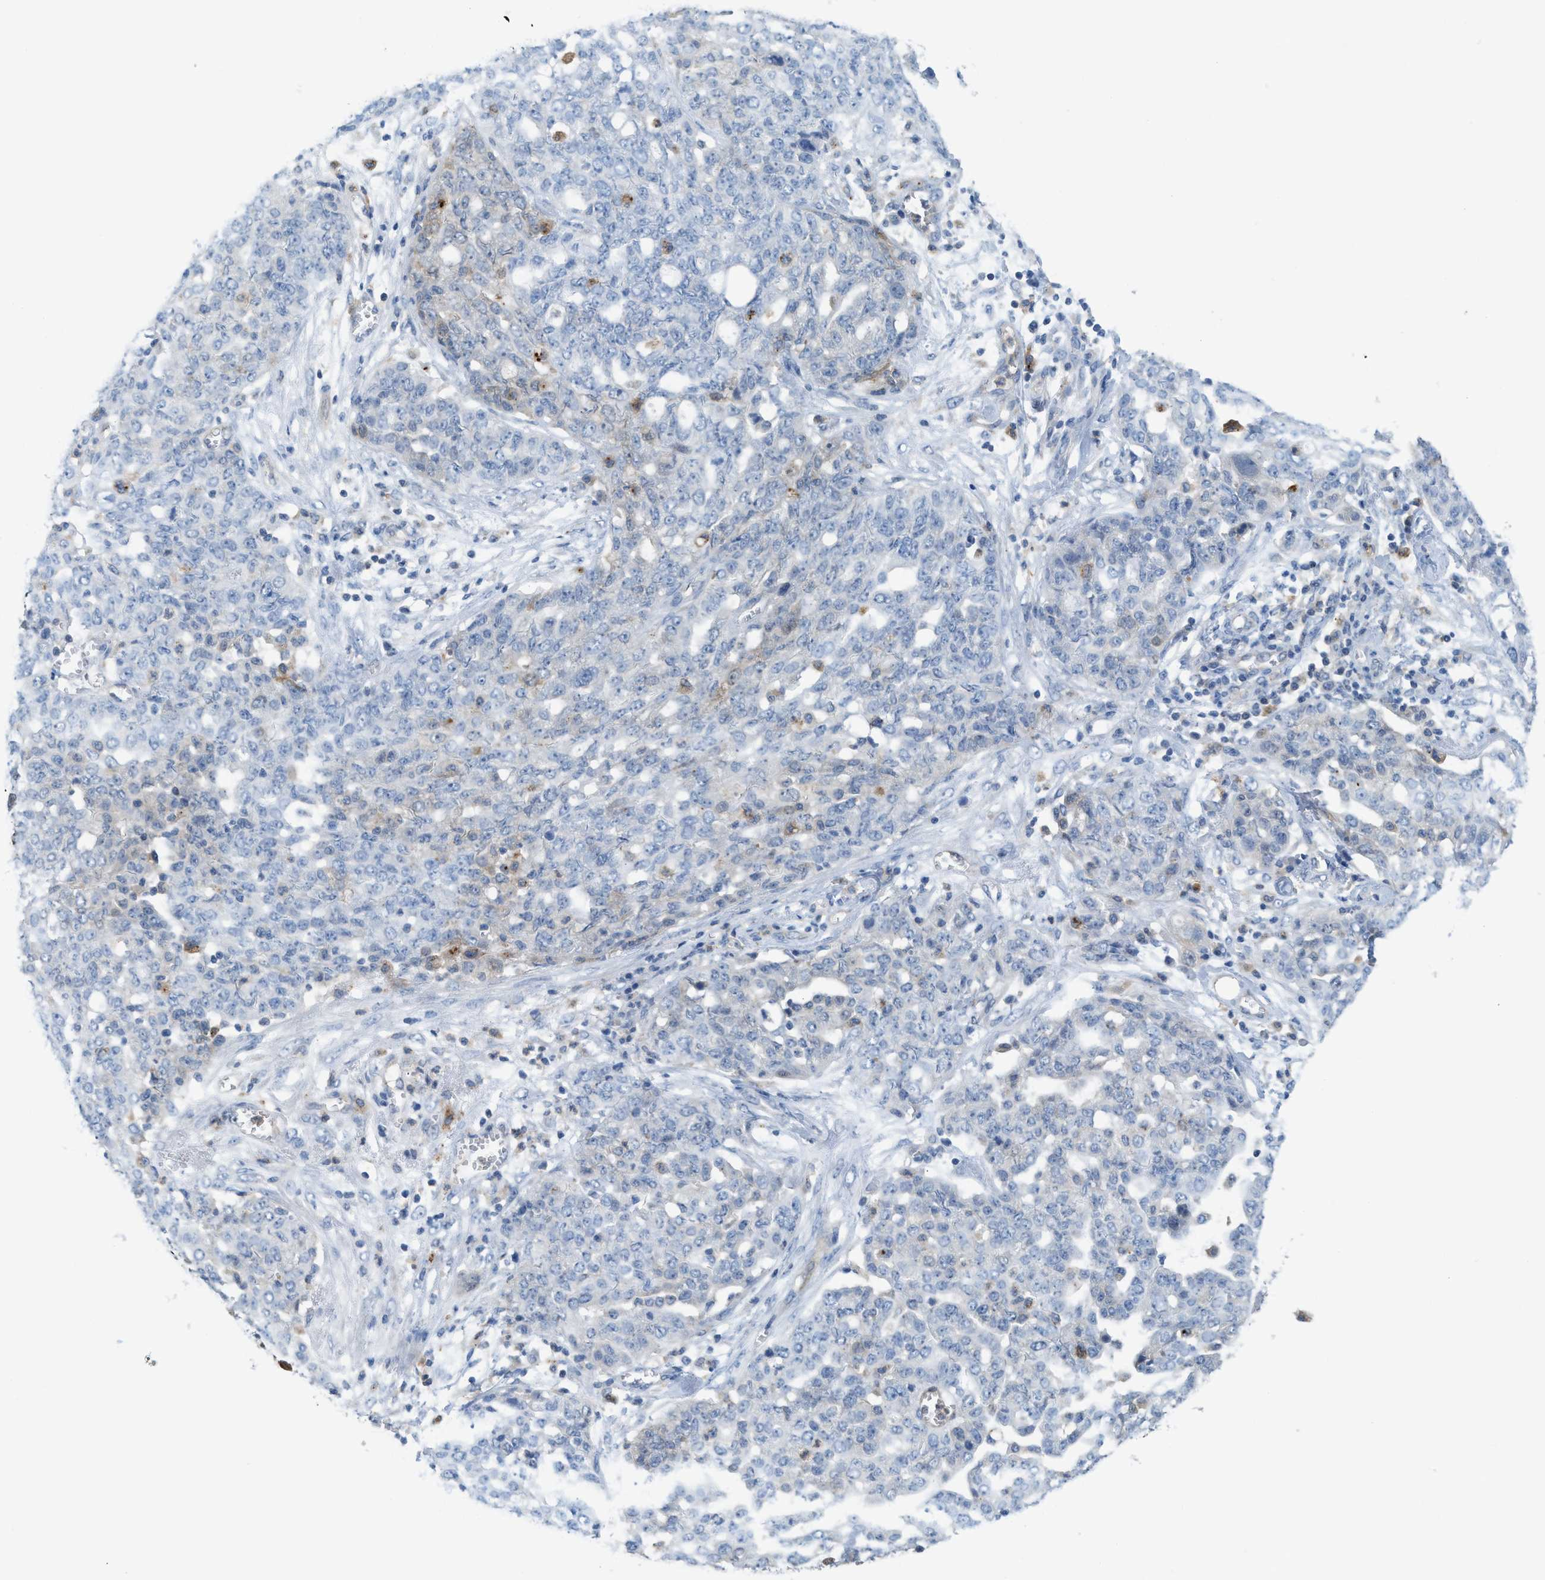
{"staining": {"intensity": "negative", "quantity": "none", "location": "none"}, "tissue": "ovarian cancer", "cell_type": "Tumor cells", "image_type": "cancer", "snomed": [{"axis": "morphology", "description": "Cystadenocarcinoma, serous, NOS"}, {"axis": "topography", "description": "Soft tissue"}, {"axis": "topography", "description": "Ovary"}], "caption": "The micrograph displays no staining of tumor cells in ovarian cancer.", "gene": "CSTB", "patient": {"sex": "female", "age": 57}}